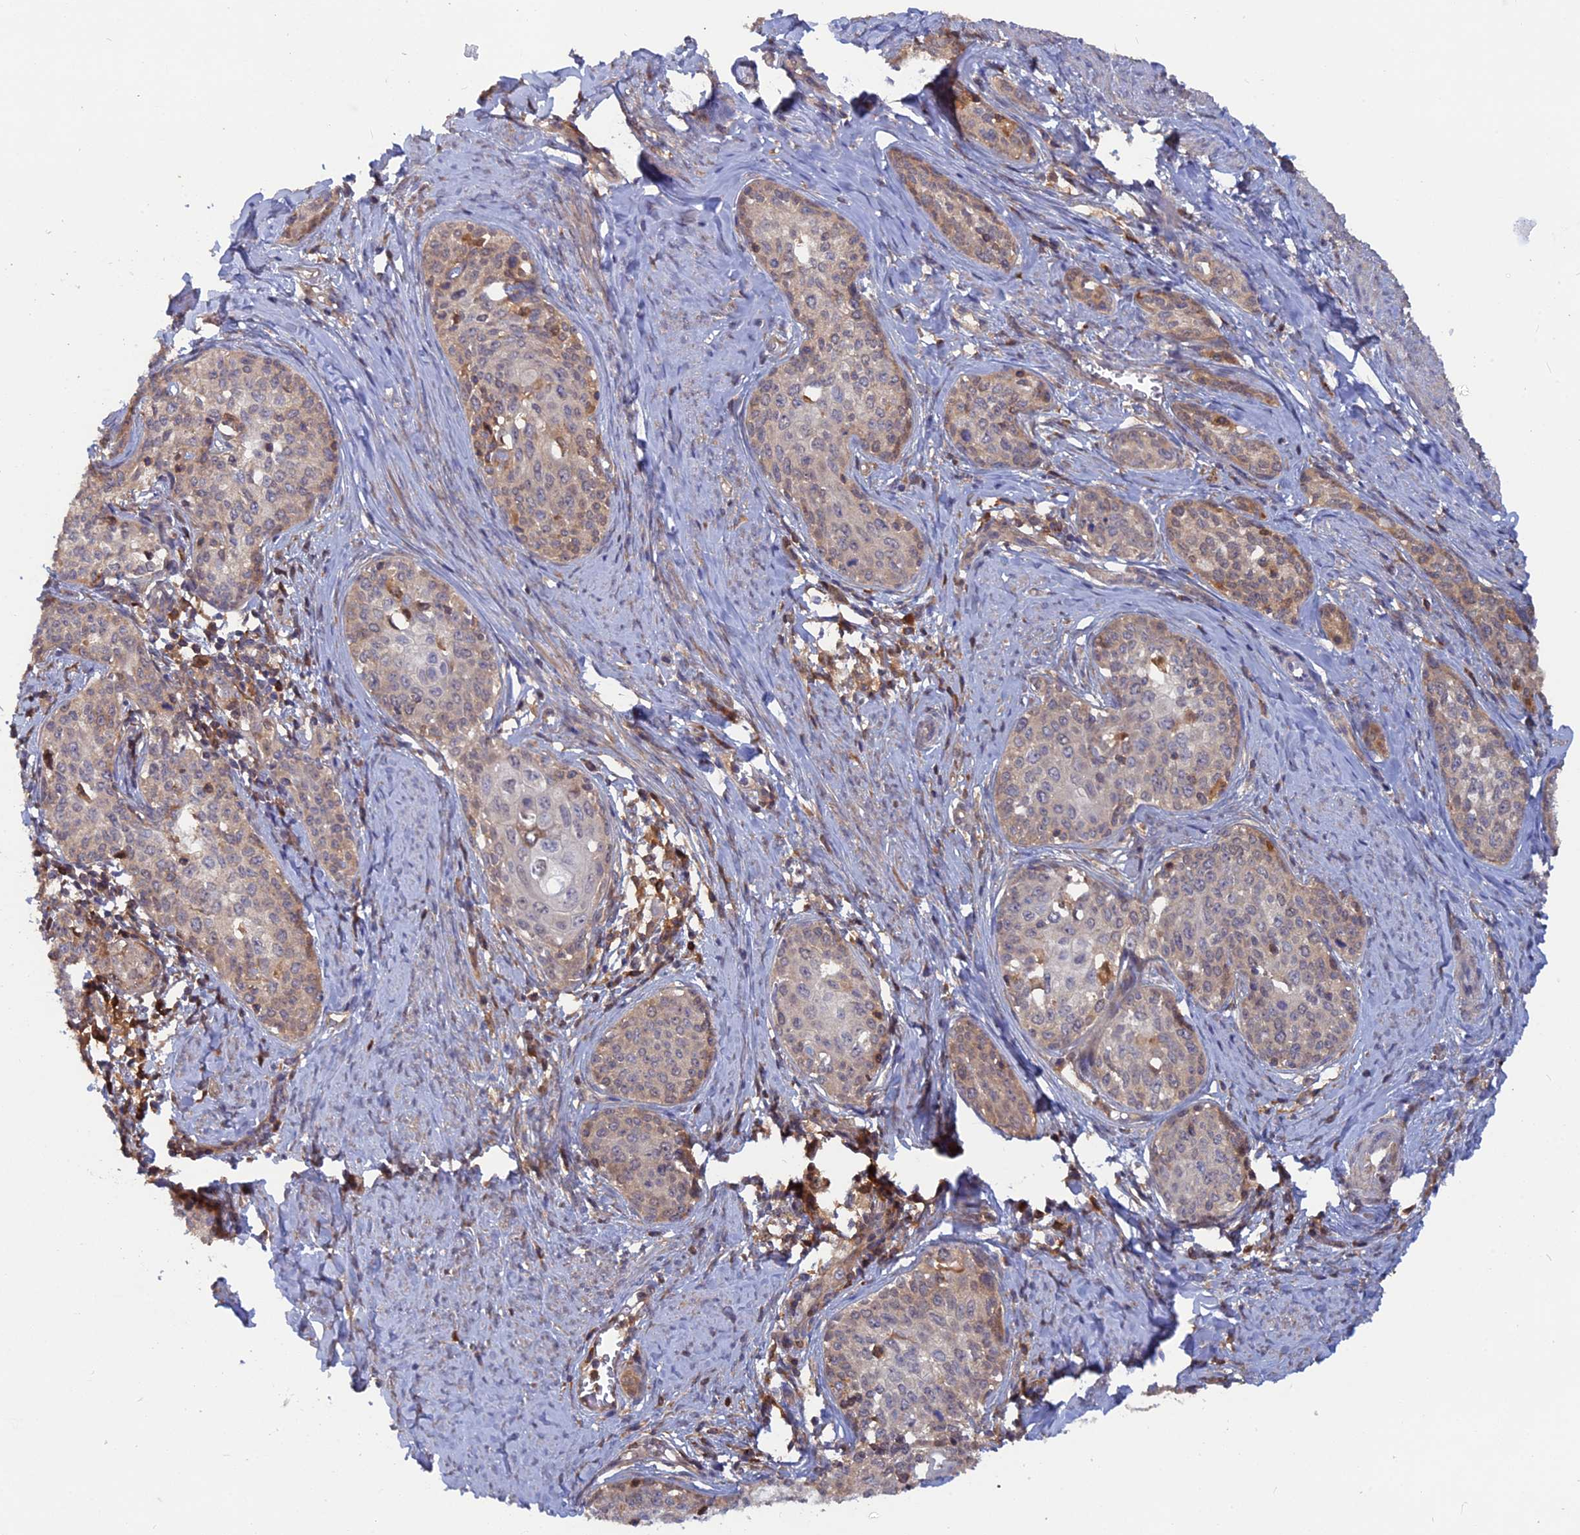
{"staining": {"intensity": "weak", "quantity": "25%-75%", "location": "cytoplasmic/membranous"}, "tissue": "cervical cancer", "cell_type": "Tumor cells", "image_type": "cancer", "snomed": [{"axis": "morphology", "description": "Squamous cell carcinoma, NOS"}, {"axis": "morphology", "description": "Adenocarcinoma, NOS"}, {"axis": "topography", "description": "Cervix"}], "caption": "Human adenocarcinoma (cervical) stained with a brown dye shows weak cytoplasmic/membranous positive staining in approximately 25%-75% of tumor cells.", "gene": "BLVRA", "patient": {"sex": "female", "age": 52}}